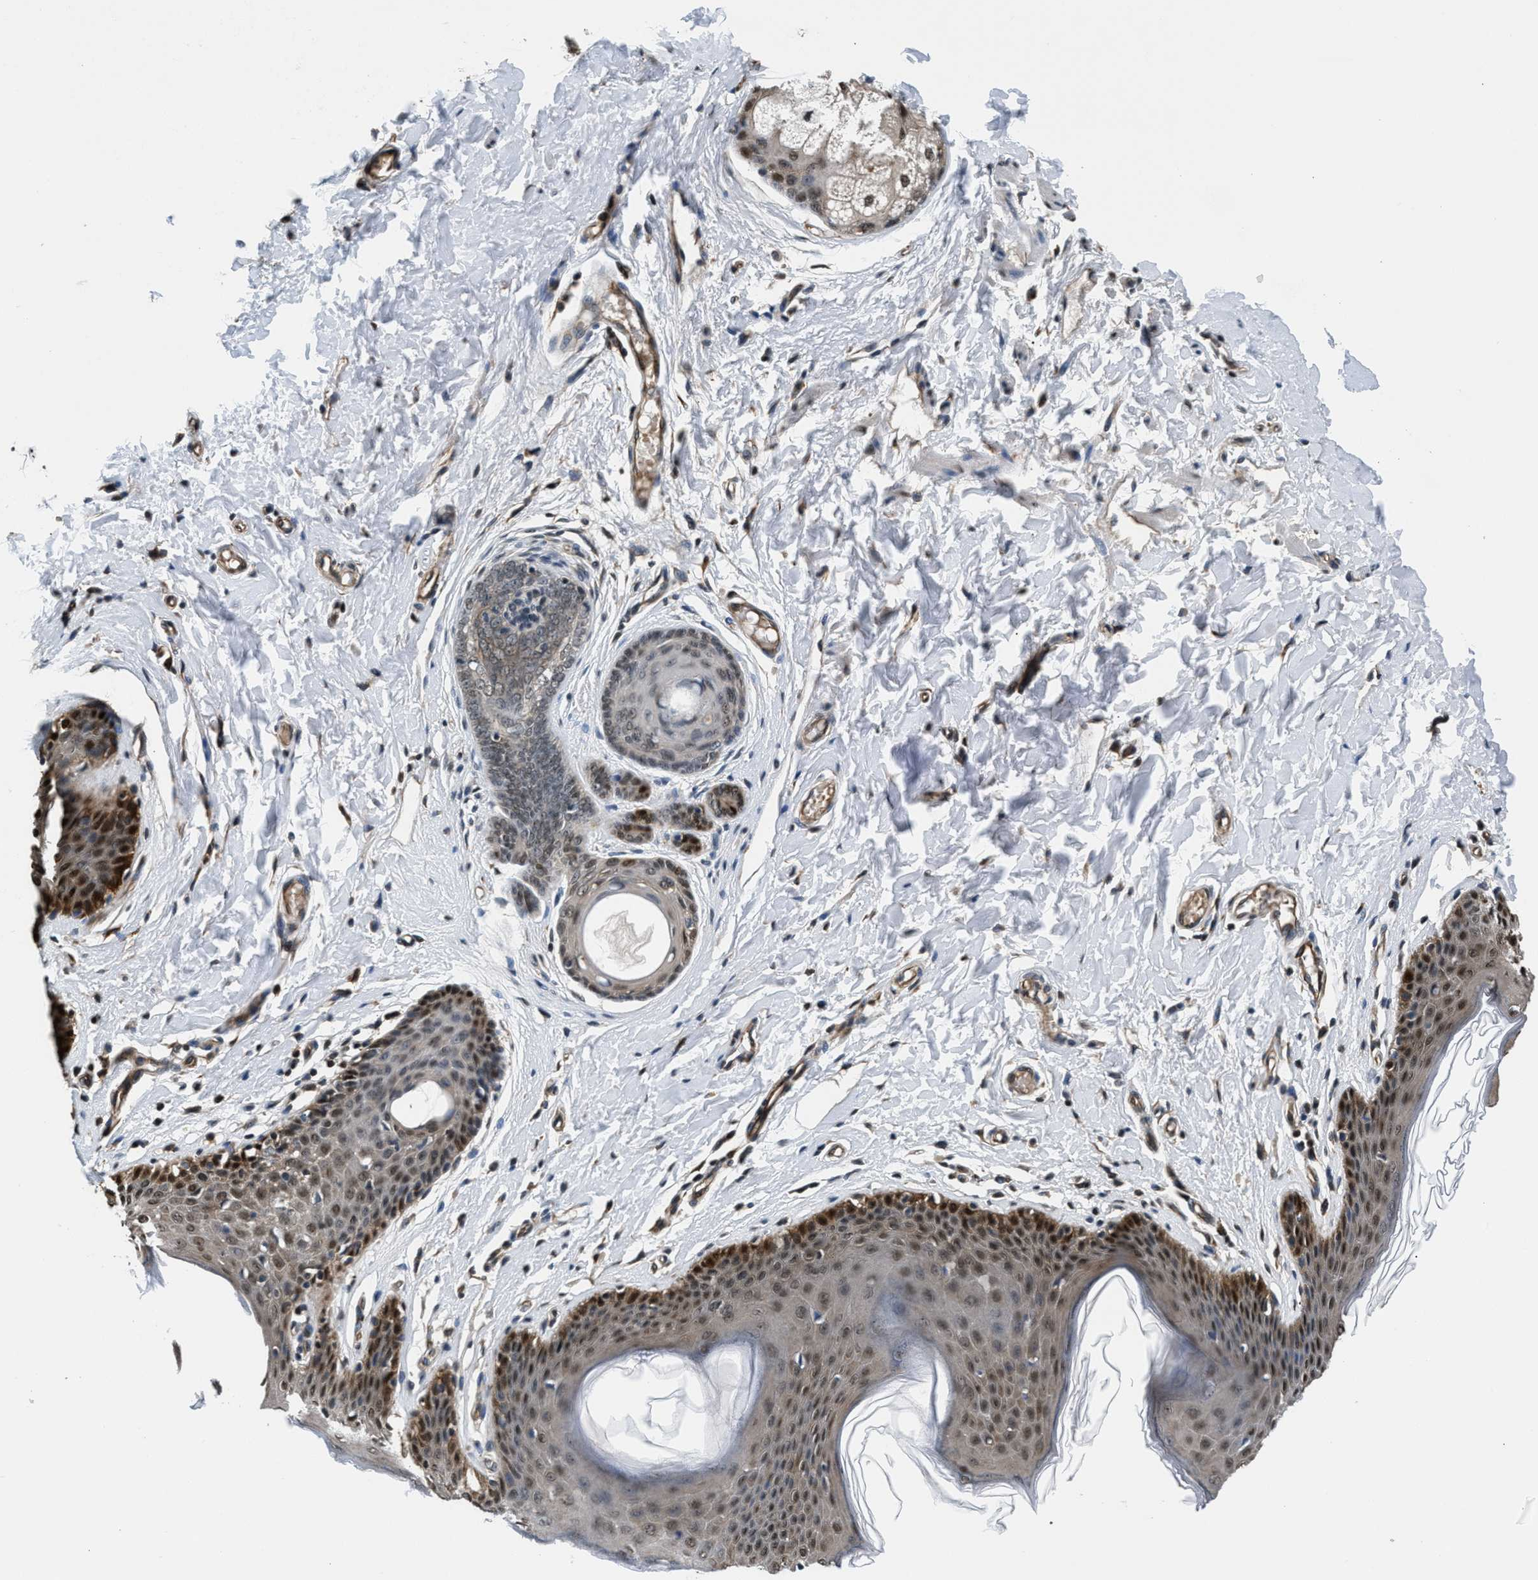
{"staining": {"intensity": "moderate", "quantity": "<25%", "location": "cytoplasmic/membranous,nuclear"}, "tissue": "skin", "cell_type": "Epidermal cells", "image_type": "normal", "snomed": [{"axis": "morphology", "description": "Normal tissue, NOS"}, {"axis": "topography", "description": "Vulva"}], "caption": "Immunohistochemistry image of benign skin stained for a protein (brown), which exhibits low levels of moderate cytoplasmic/membranous,nuclear staining in approximately <25% of epidermal cells.", "gene": "RBM33", "patient": {"sex": "female", "age": 66}}